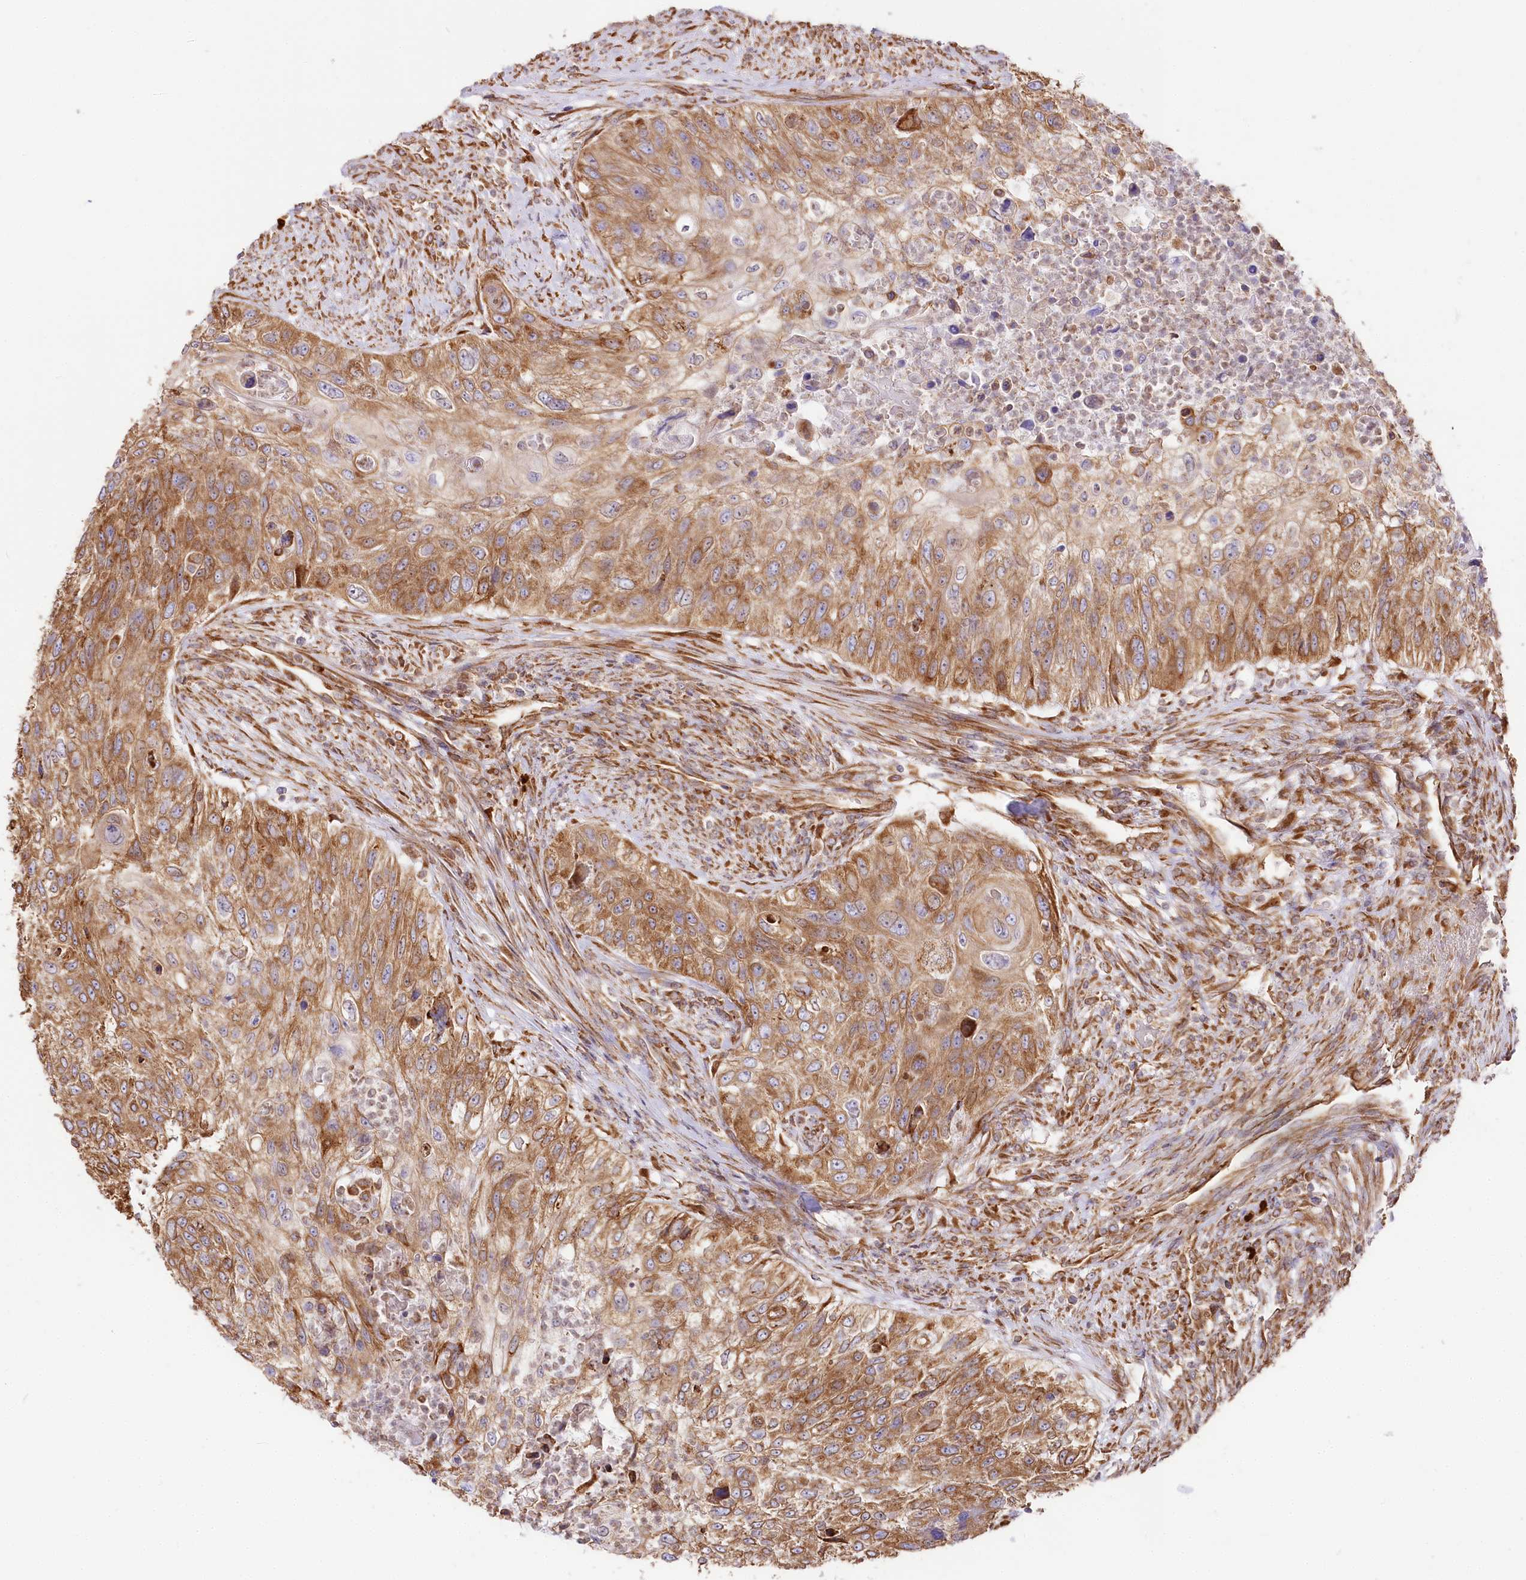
{"staining": {"intensity": "moderate", "quantity": ">75%", "location": "cytoplasmic/membranous"}, "tissue": "urothelial cancer", "cell_type": "Tumor cells", "image_type": "cancer", "snomed": [{"axis": "morphology", "description": "Urothelial carcinoma, High grade"}, {"axis": "topography", "description": "Urinary bladder"}], "caption": "Immunohistochemistry image of neoplastic tissue: human urothelial carcinoma (high-grade) stained using immunohistochemistry (IHC) shows medium levels of moderate protein expression localized specifically in the cytoplasmic/membranous of tumor cells, appearing as a cytoplasmic/membranous brown color.", "gene": "CNPY2", "patient": {"sex": "female", "age": 60}}